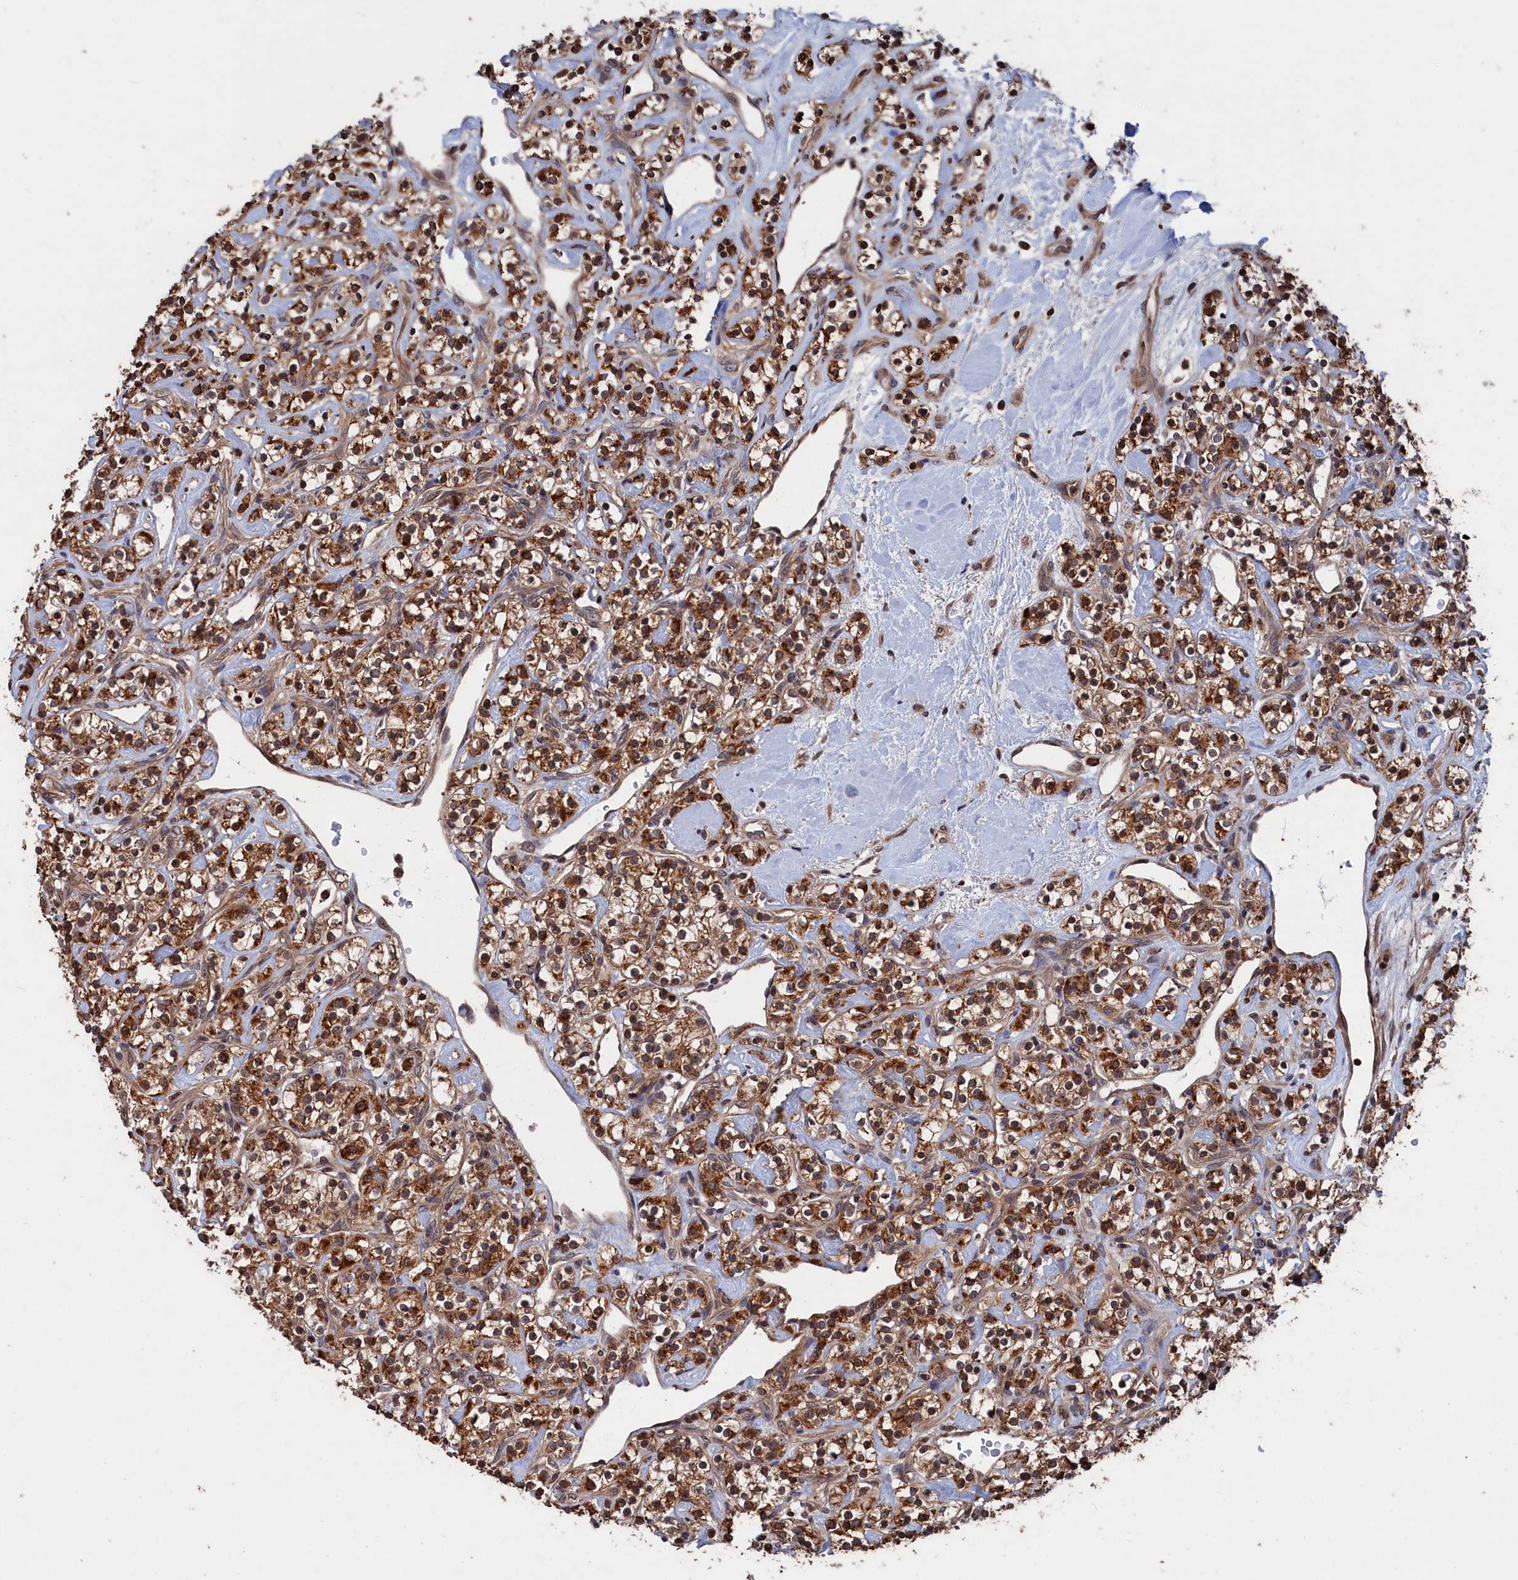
{"staining": {"intensity": "moderate", "quantity": ">75%", "location": "cytoplasmic/membranous"}, "tissue": "renal cancer", "cell_type": "Tumor cells", "image_type": "cancer", "snomed": [{"axis": "morphology", "description": "Adenocarcinoma, NOS"}, {"axis": "topography", "description": "Kidney"}], "caption": "Immunohistochemical staining of human renal cancer (adenocarcinoma) demonstrates medium levels of moderate cytoplasmic/membranous staining in about >75% of tumor cells.", "gene": "PDE12", "patient": {"sex": "male", "age": 77}}